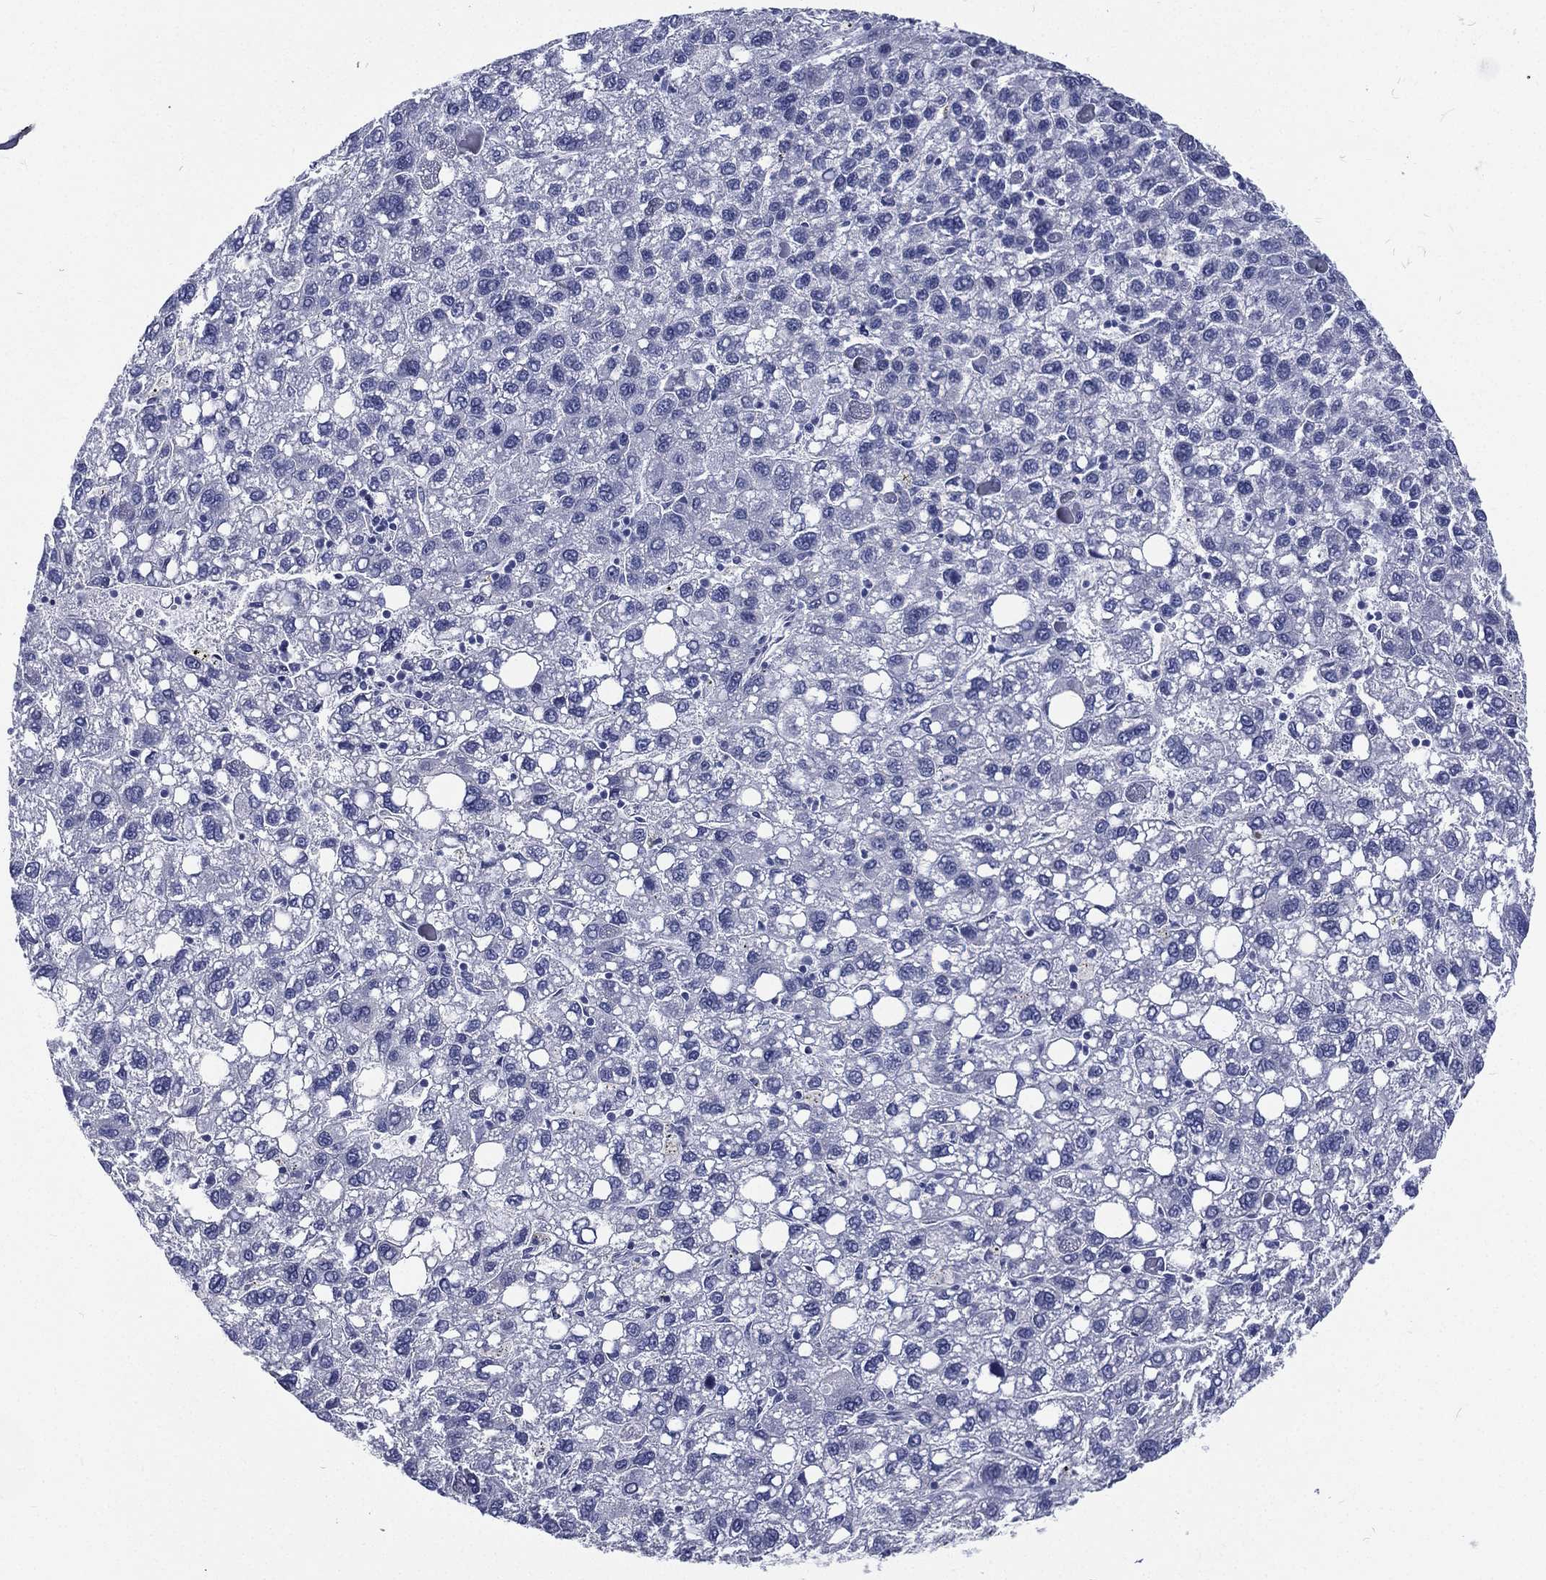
{"staining": {"intensity": "negative", "quantity": "none", "location": "none"}, "tissue": "liver cancer", "cell_type": "Tumor cells", "image_type": "cancer", "snomed": [{"axis": "morphology", "description": "Carcinoma, Hepatocellular, NOS"}, {"axis": "topography", "description": "Liver"}], "caption": "IHC of liver cancer (hepatocellular carcinoma) demonstrates no expression in tumor cells.", "gene": "RSPH4A", "patient": {"sex": "female", "age": 82}}